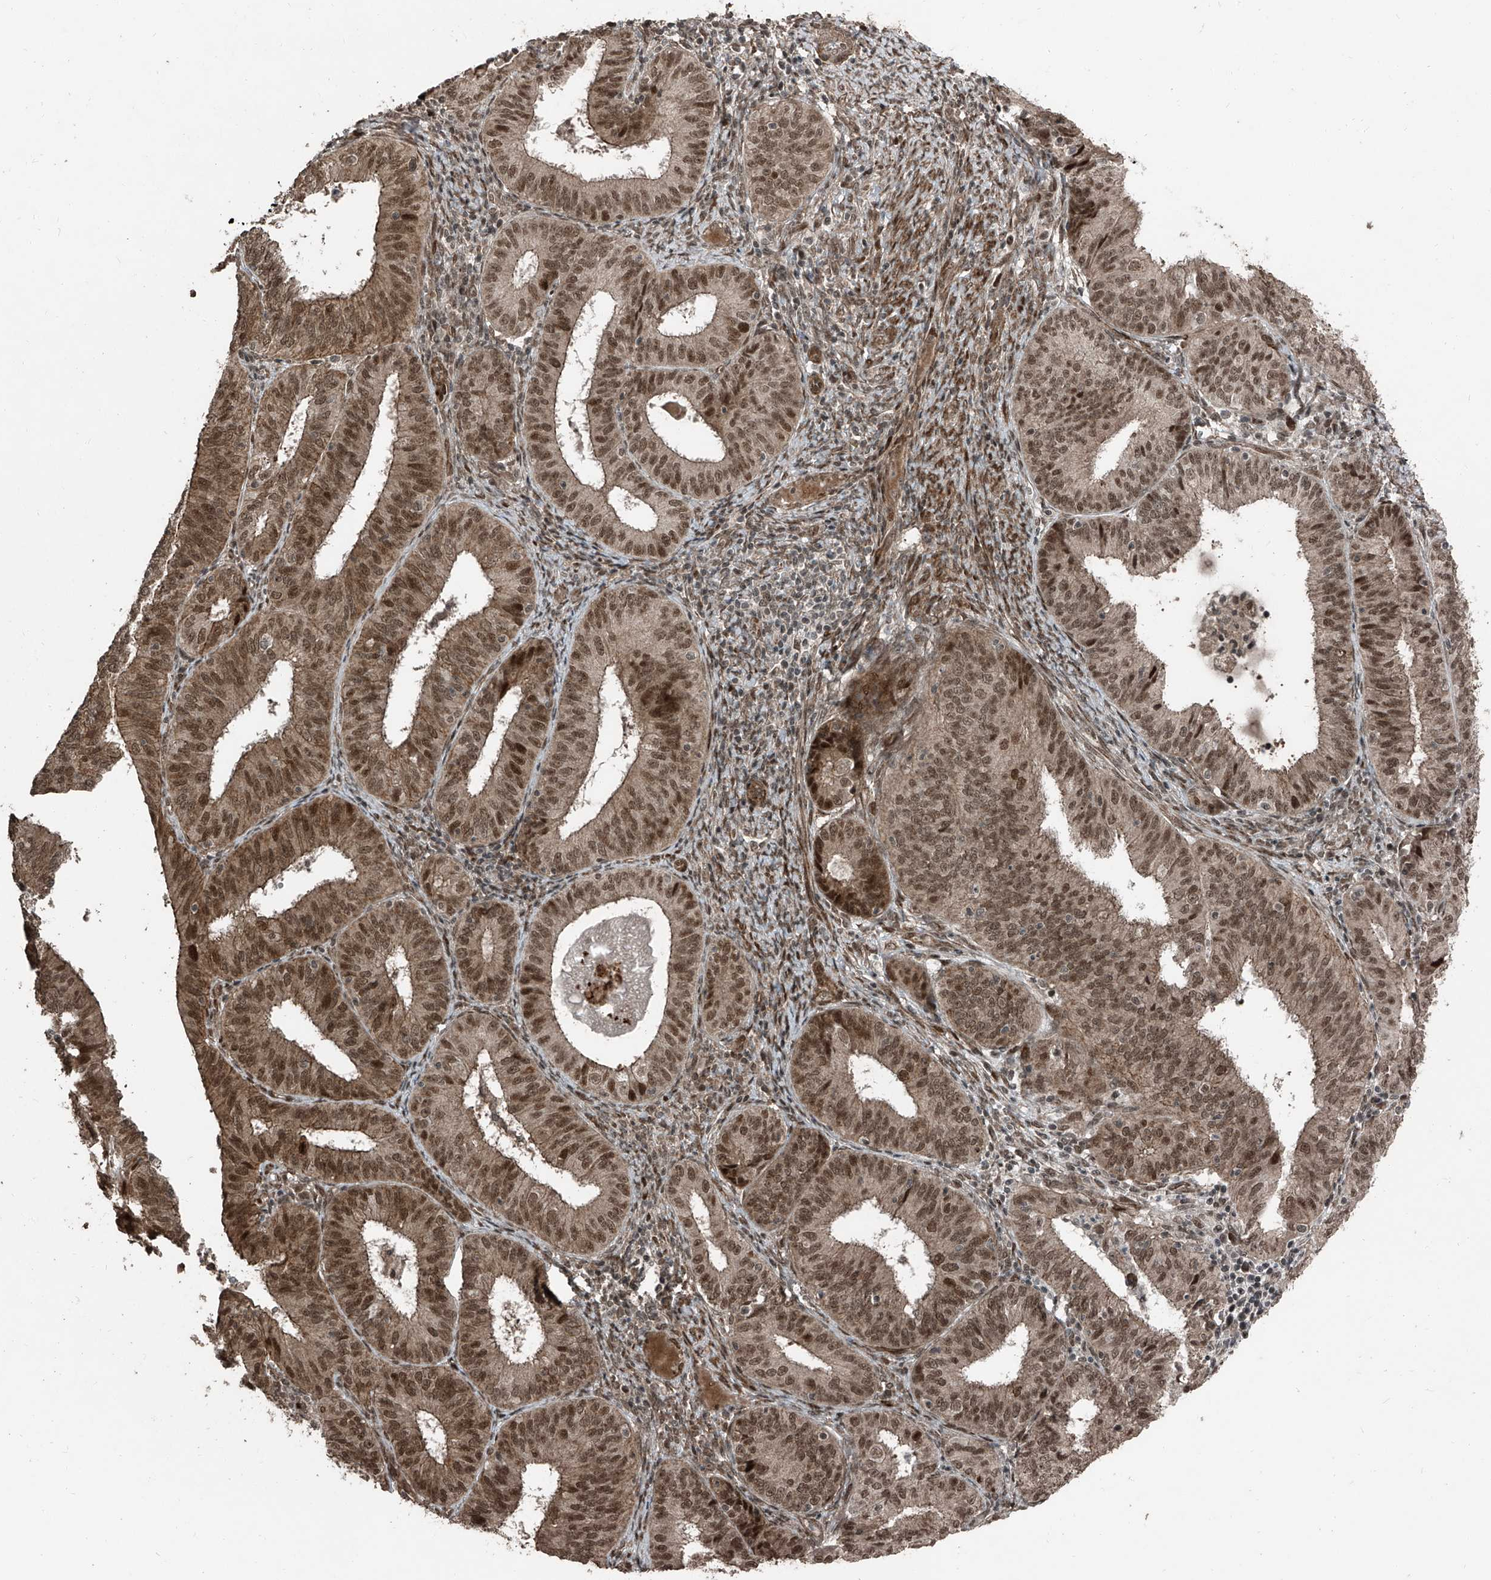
{"staining": {"intensity": "moderate", "quantity": ">75%", "location": "nuclear"}, "tissue": "endometrial cancer", "cell_type": "Tumor cells", "image_type": "cancer", "snomed": [{"axis": "morphology", "description": "Adenocarcinoma, NOS"}, {"axis": "topography", "description": "Endometrium"}], "caption": "The histopathology image reveals immunohistochemical staining of endometrial cancer. There is moderate nuclear staining is appreciated in approximately >75% of tumor cells.", "gene": "ZNF570", "patient": {"sex": "female", "age": 51}}